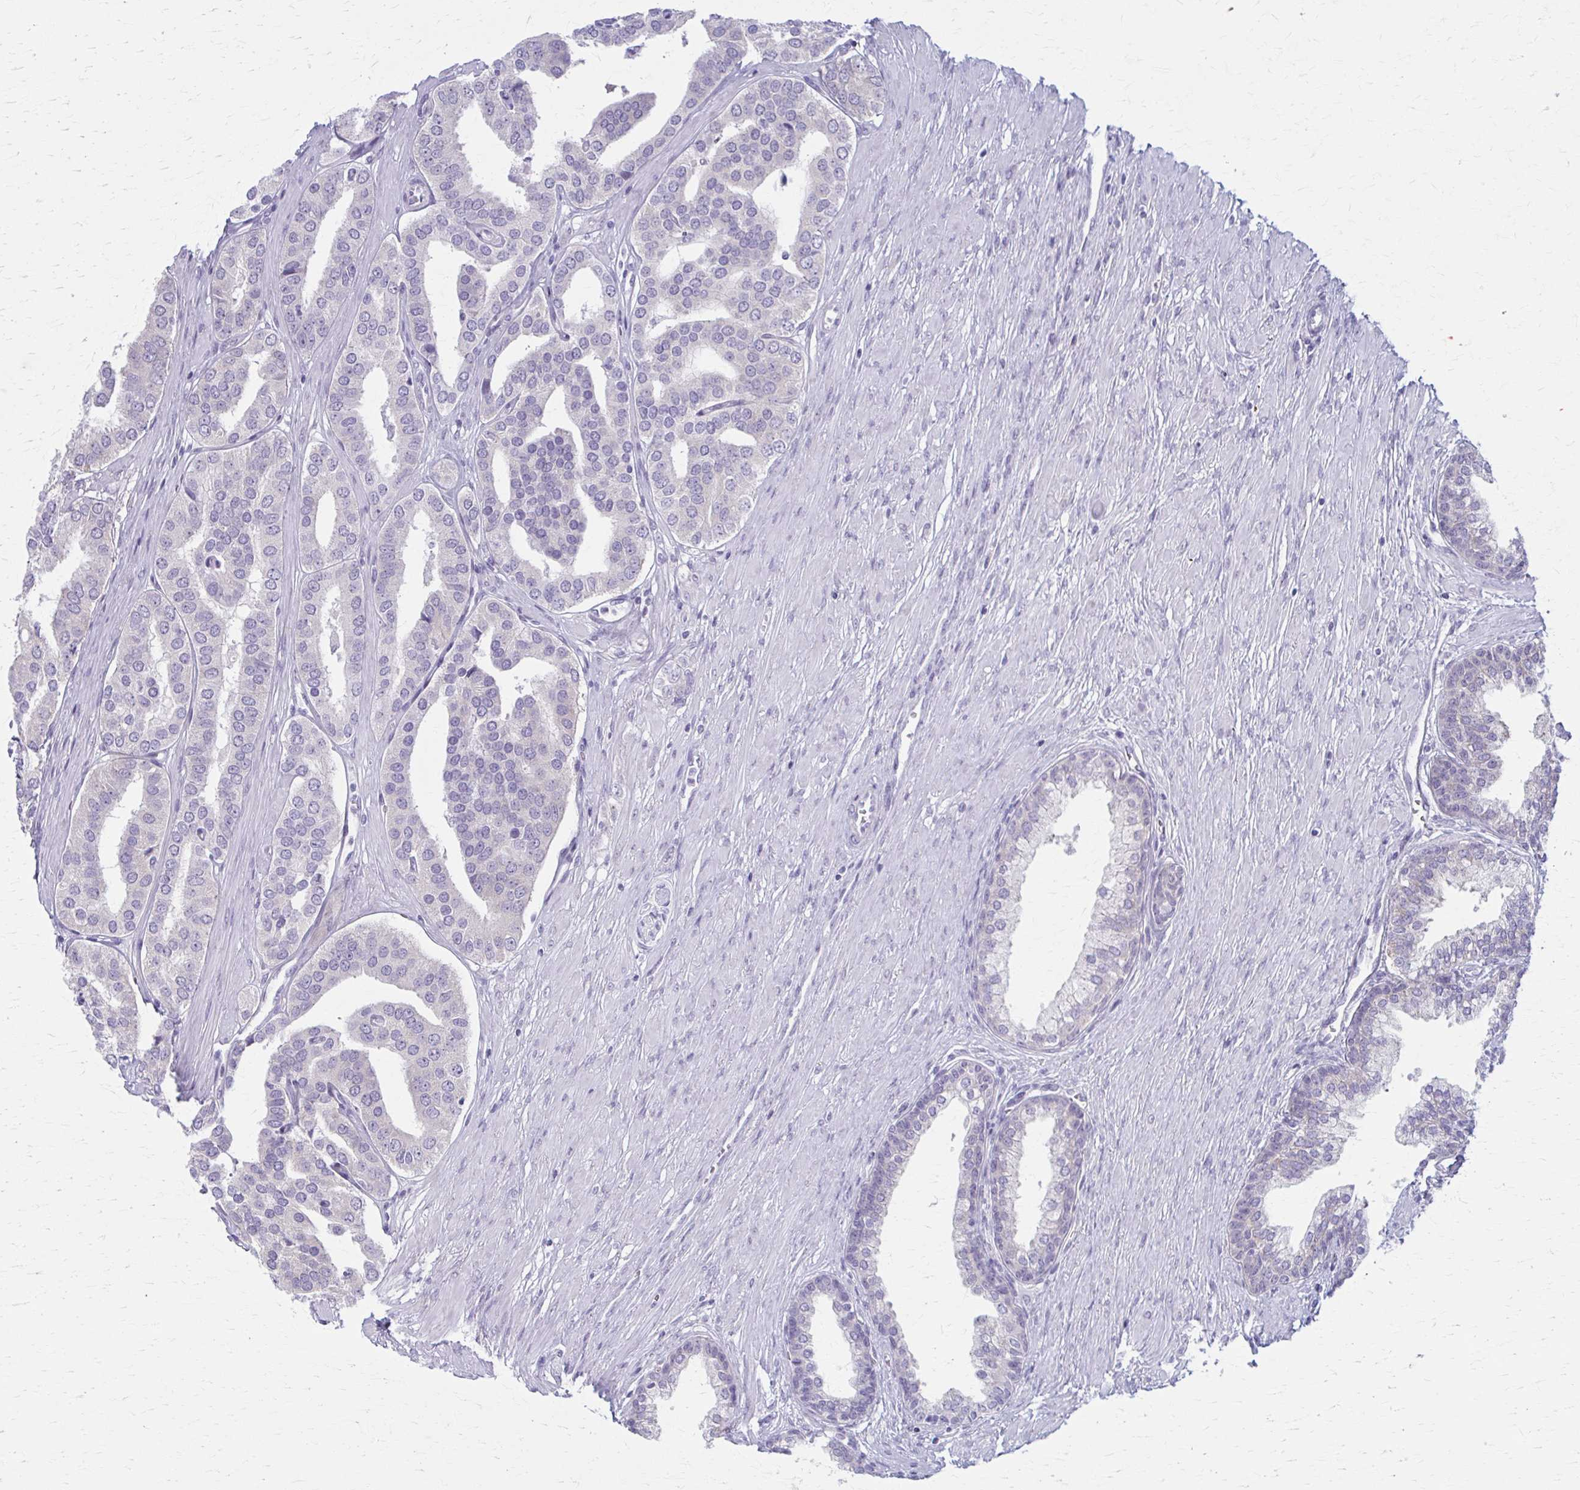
{"staining": {"intensity": "negative", "quantity": "none", "location": "none"}, "tissue": "prostate cancer", "cell_type": "Tumor cells", "image_type": "cancer", "snomed": [{"axis": "morphology", "description": "Adenocarcinoma, High grade"}, {"axis": "topography", "description": "Prostate"}], "caption": "Immunohistochemical staining of human prostate cancer reveals no significant staining in tumor cells.", "gene": "PRKRA", "patient": {"sex": "male", "age": 58}}